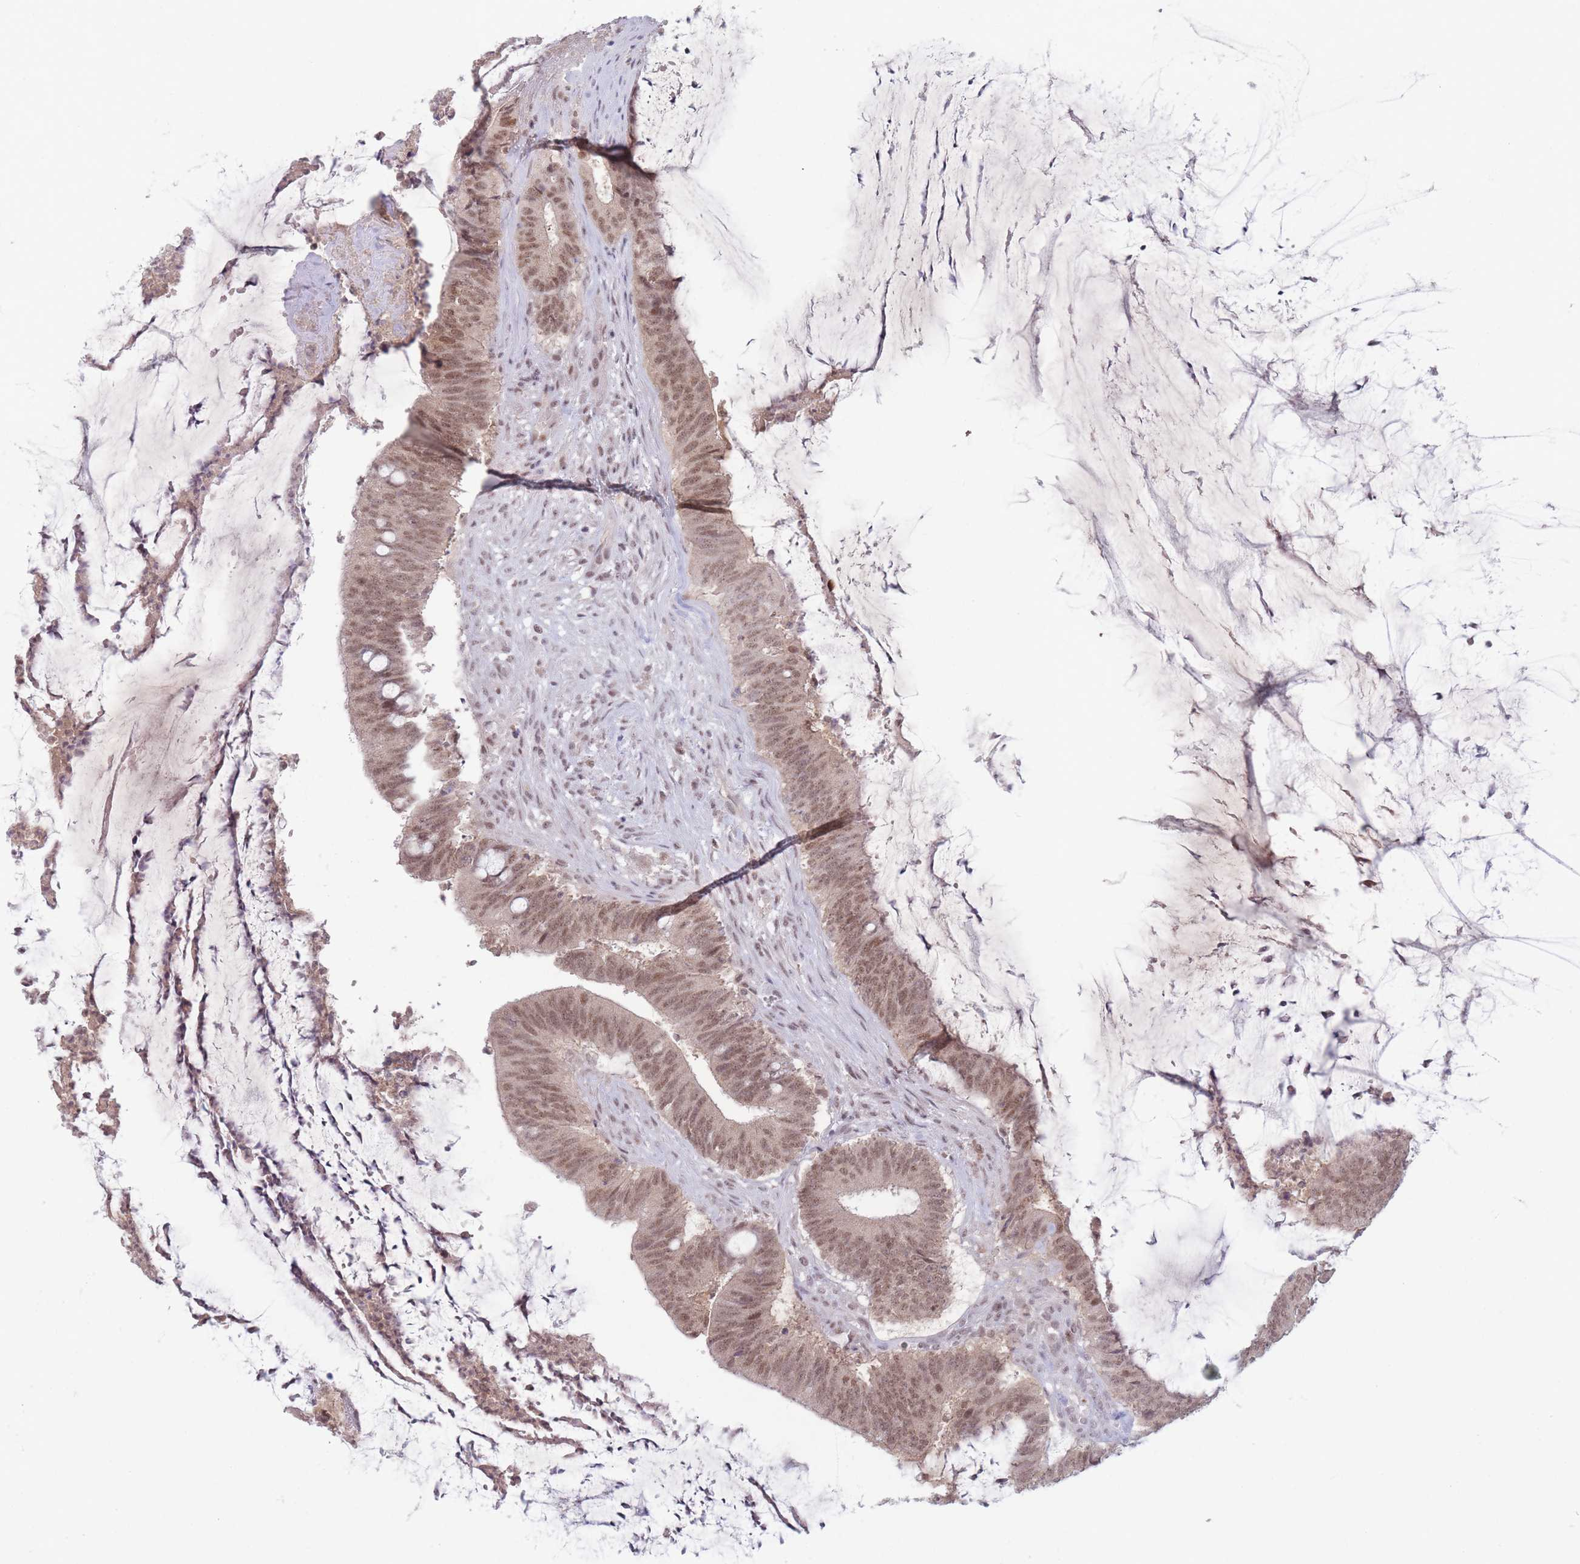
{"staining": {"intensity": "moderate", "quantity": ">75%", "location": "nuclear"}, "tissue": "colorectal cancer", "cell_type": "Tumor cells", "image_type": "cancer", "snomed": [{"axis": "morphology", "description": "Adenocarcinoma, NOS"}, {"axis": "topography", "description": "Colon"}], "caption": "Colorectal adenocarcinoma stained with DAB (3,3'-diaminobenzidine) immunohistochemistry demonstrates medium levels of moderate nuclear expression in about >75% of tumor cells.", "gene": "ARID3B", "patient": {"sex": "female", "age": 43}}